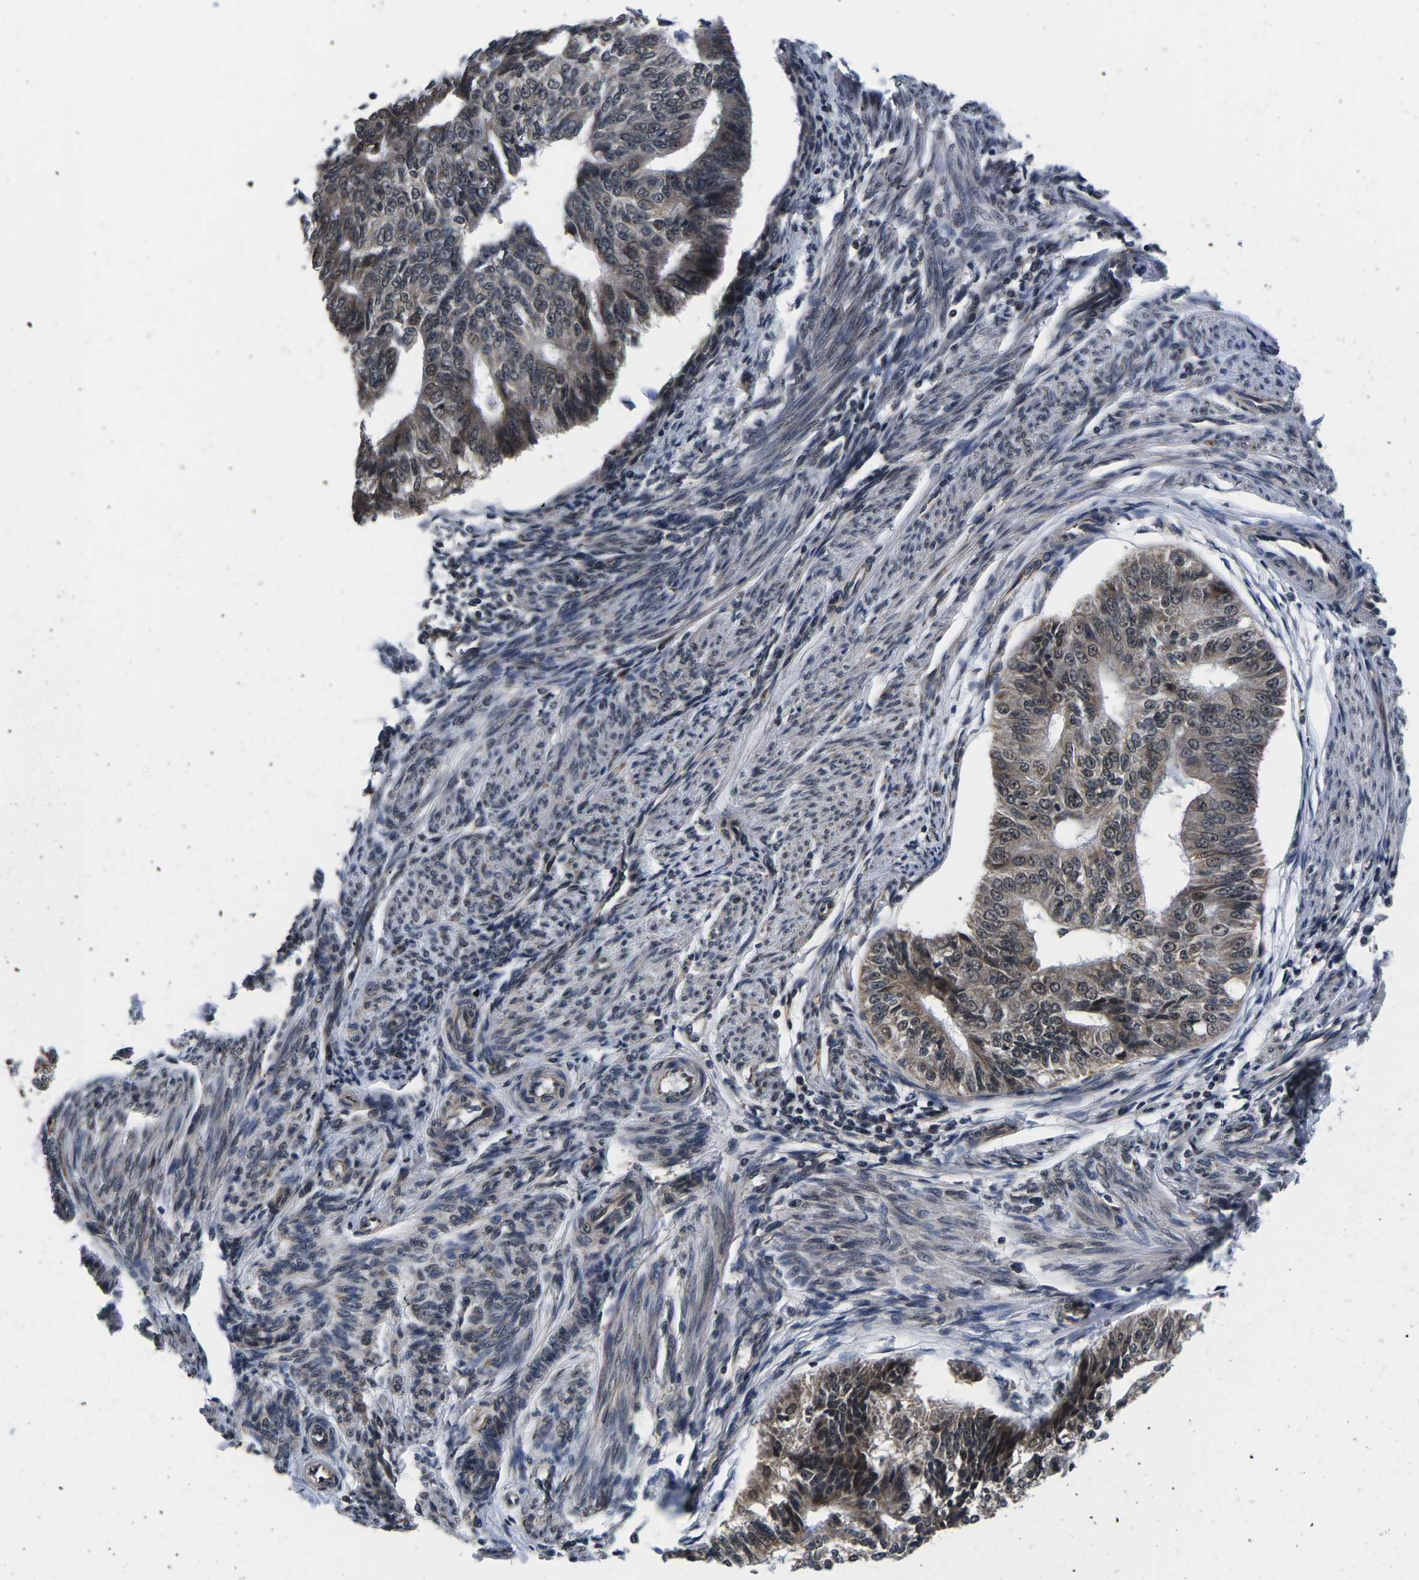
{"staining": {"intensity": "weak", "quantity": "25%-75%", "location": "cytoplasmic/membranous,nuclear"}, "tissue": "endometrial cancer", "cell_type": "Tumor cells", "image_type": "cancer", "snomed": [{"axis": "morphology", "description": "Adenocarcinoma, NOS"}, {"axis": "topography", "description": "Endometrium"}], "caption": "IHC image of neoplastic tissue: human endometrial cancer (adenocarcinoma) stained using IHC shows low levels of weak protein expression localized specifically in the cytoplasmic/membranous and nuclear of tumor cells, appearing as a cytoplasmic/membranous and nuclear brown color.", "gene": "CCNE1", "patient": {"sex": "female", "age": 32}}